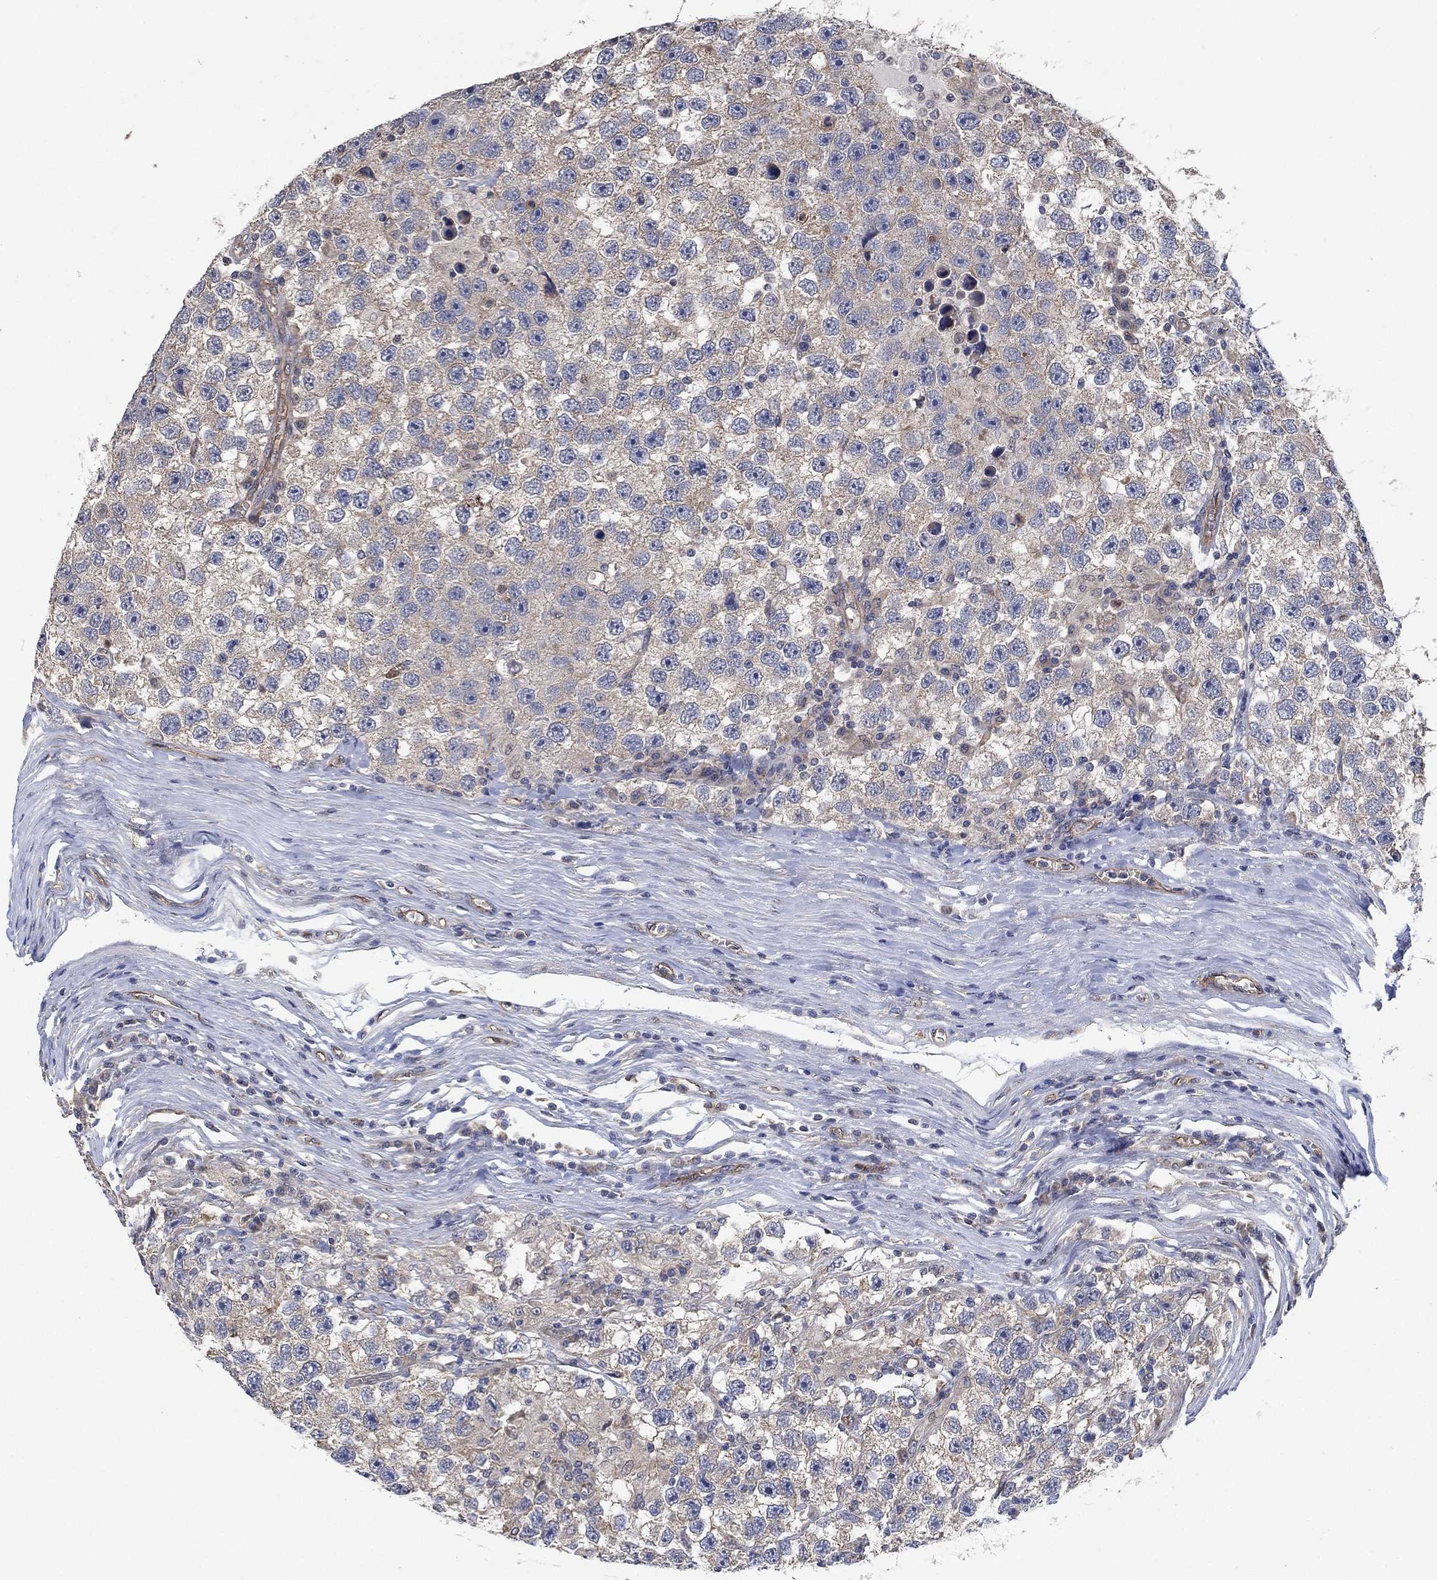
{"staining": {"intensity": "negative", "quantity": "none", "location": "none"}, "tissue": "testis cancer", "cell_type": "Tumor cells", "image_type": "cancer", "snomed": [{"axis": "morphology", "description": "Seminoma, NOS"}, {"axis": "topography", "description": "Testis"}], "caption": "A histopathology image of human testis seminoma is negative for staining in tumor cells.", "gene": "MCUR1", "patient": {"sex": "male", "age": 26}}